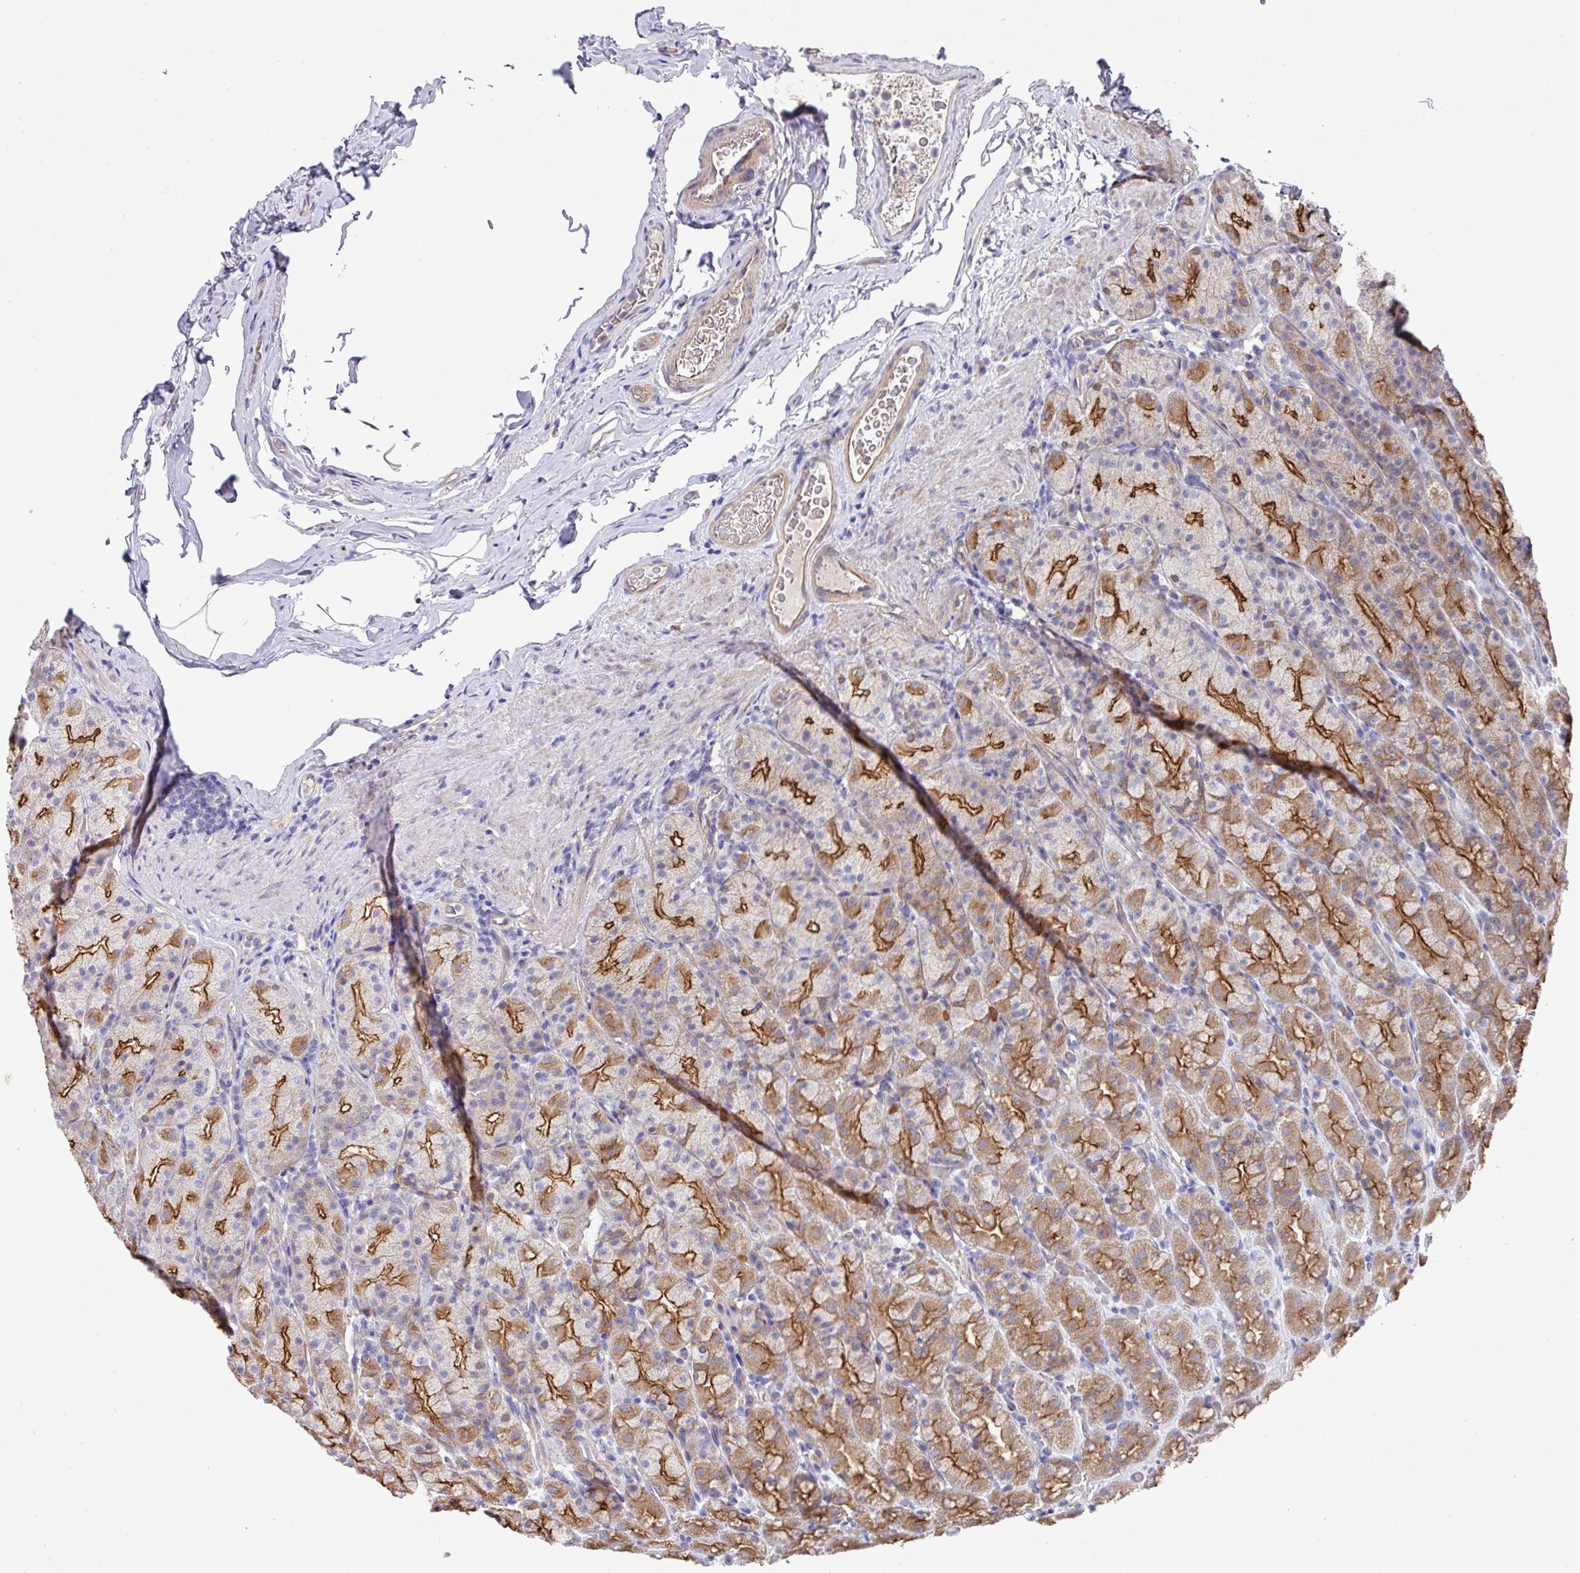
{"staining": {"intensity": "moderate", "quantity": ">75%", "location": "cytoplasmic/membranous"}, "tissue": "stomach", "cell_type": "Glandular cells", "image_type": "normal", "snomed": [{"axis": "morphology", "description": "Normal tissue, NOS"}, {"axis": "topography", "description": "Stomach, upper"}, {"axis": "topography", "description": "Stomach"}], "caption": "Normal stomach displays moderate cytoplasmic/membranous positivity in about >75% of glandular cells (DAB = brown stain, brightfield microscopy at high magnification)..", "gene": "PRR5", "patient": {"sex": "male", "age": 68}}